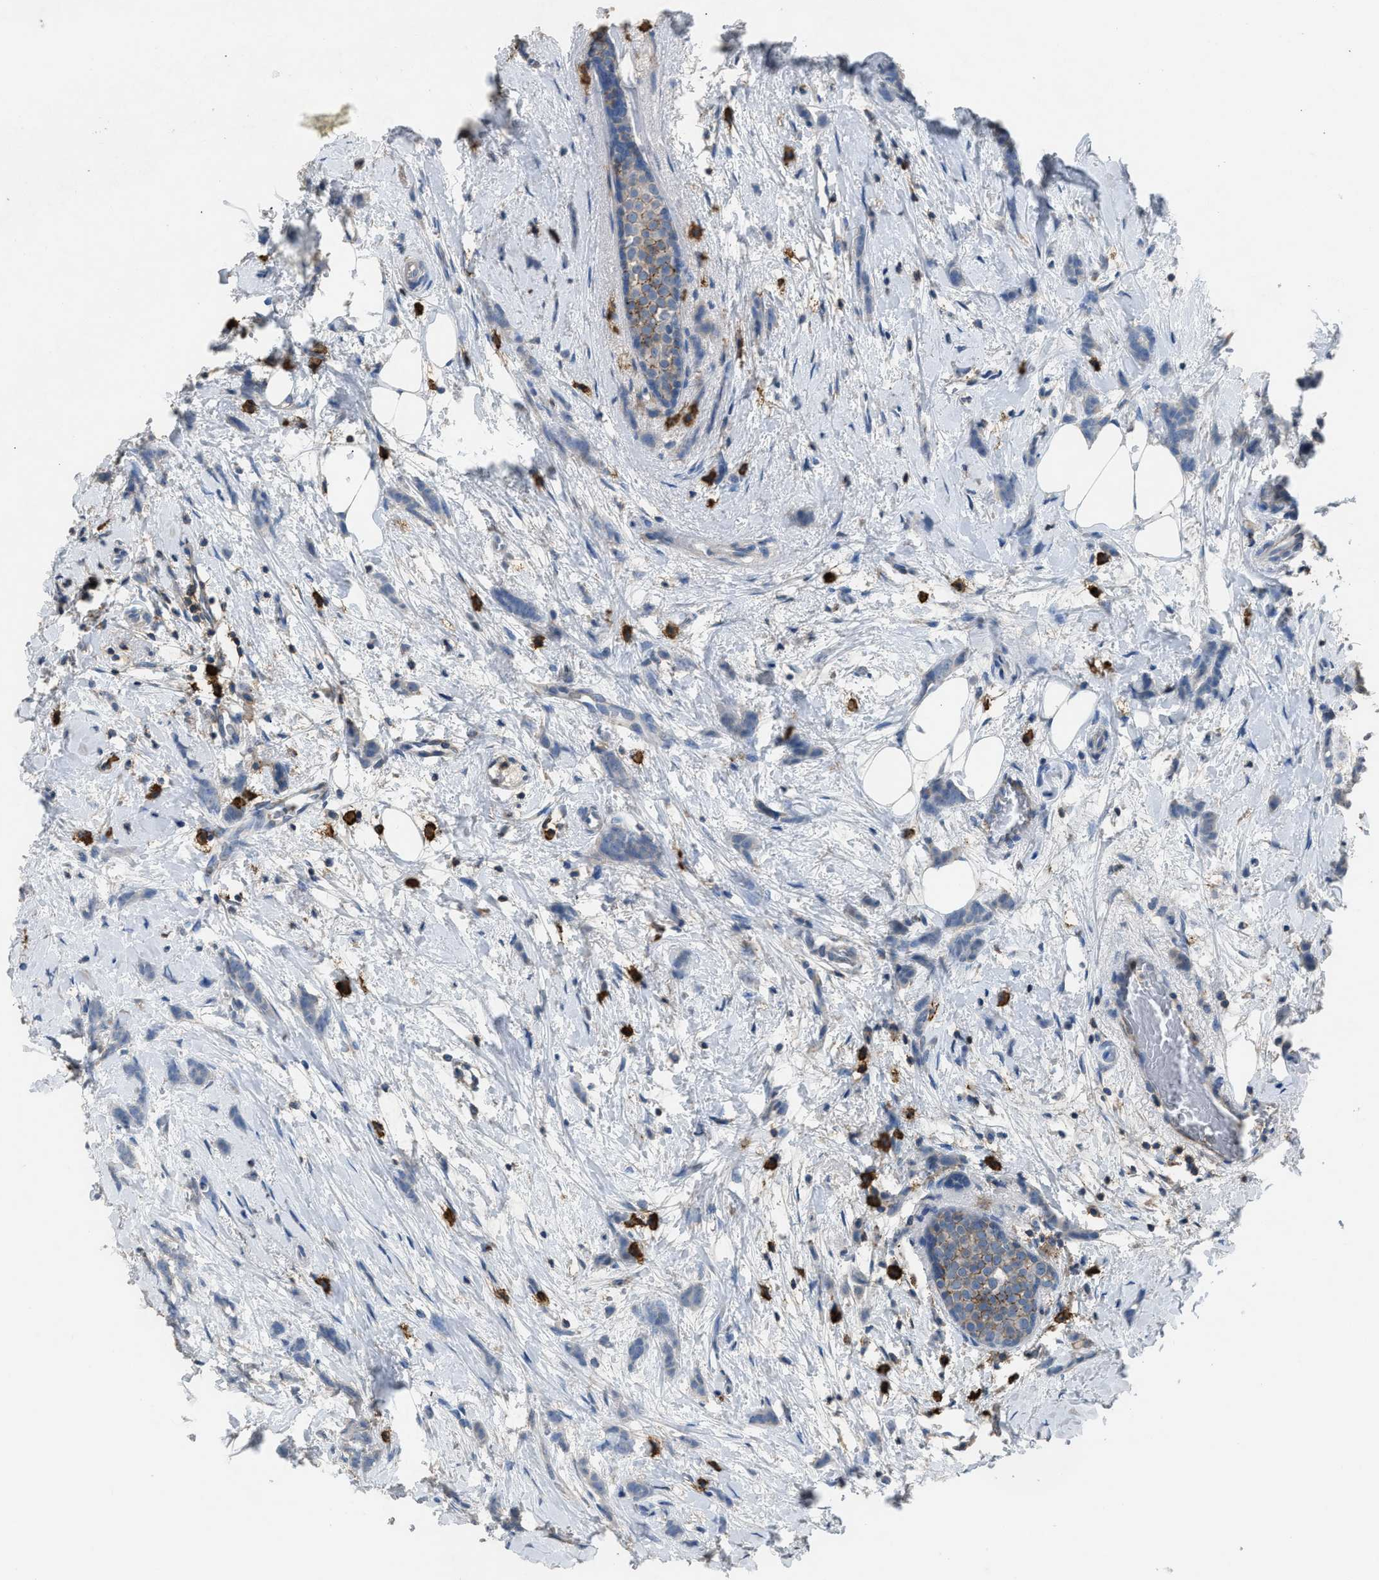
{"staining": {"intensity": "negative", "quantity": "none", "location": "none"}, "tissue": "breast cancer", "cell_type": "Tumor cells", "image_type": "cancer", "snomed": [{"axis": "morphology", "description": "Lobular carcinoma, in situ"}, {"axis": "morphology", "description": "Lobular carcinoma"}, {"axis": "topography", "description": "Breast"}], "caption": "There is no significant expression in tumor cells of lobular carcinoma (breast).", "gene": "OR51E1", "patient": {"sex": "female", "age": 41}}